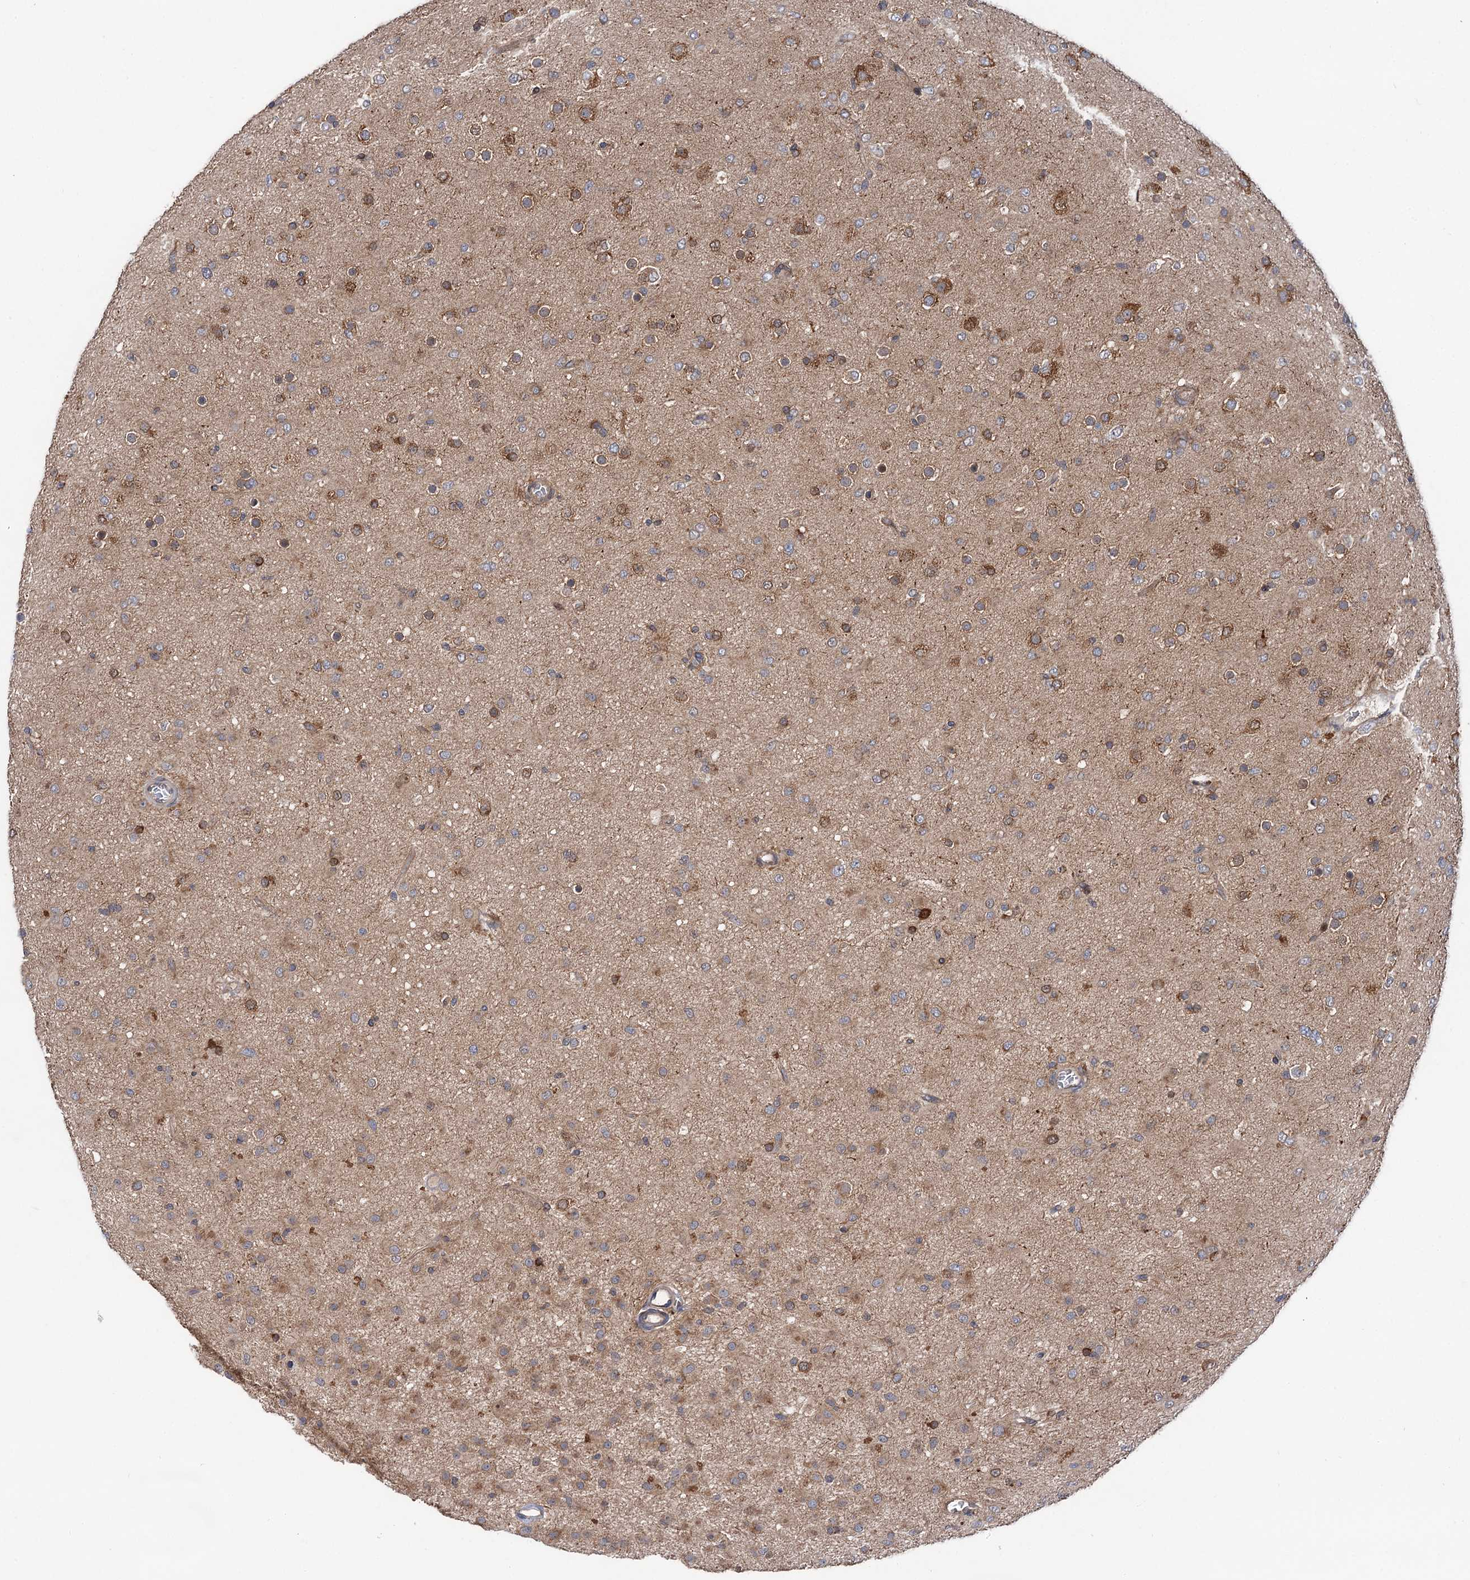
{"staining": {"intensity": "moderate", "quantity": "<25%", "location": "cytoplasmic/membranous"}, "tissue": "glioma", "cell_type": "Tumor cells", "image_type": "cancer", "snomed": [{"axis": "morphology", "description": "Glioma, malignant, Low grade"}, {"axis": "topography", "description": "Brain"}], "caption": "Immunohistochemical staining of human malignant glioma (low-grade) reveals low levels of moderate cytoplasmic/membranous protein expression in about <25% of tumor cells. The staining was performed using DAB to visualize the protein expression in brown, while the nuclei were stained in blue with hematoxylin (Magnification: 20x).", "gene": "NAA25", "patient": {"sex": "male", "age": 65}}